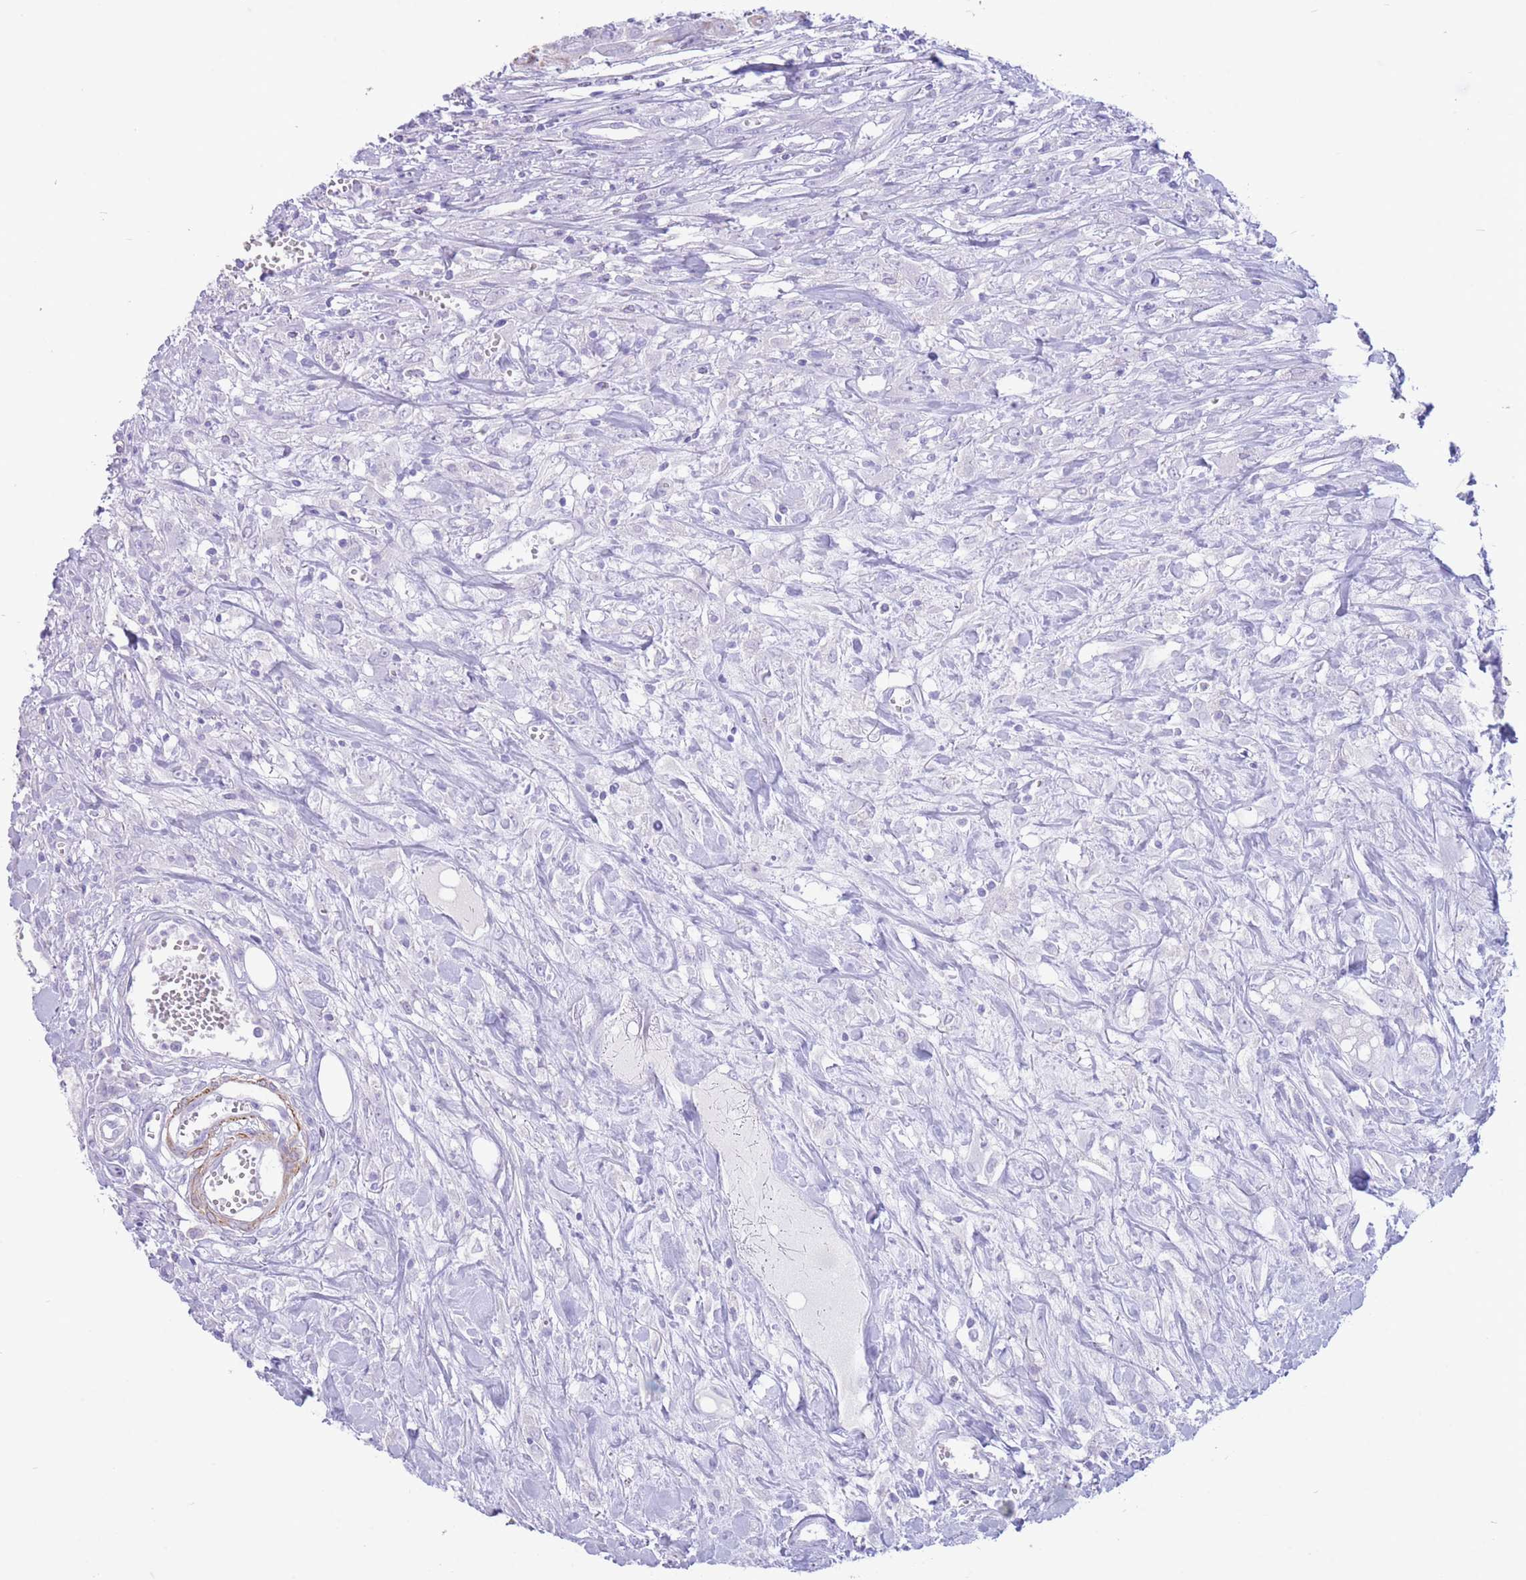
{"staining": {"intensity": "negative", "quantity": "none", "location": "none"}, "tissue": "urothelial cancer", "cell_type": "Tumor cells", "image_type": "cancer", "snomed": [{"axis": "morphology", "description": "Urothelial carcinoma, High grade"}, {"axis": "topography", "description": "Urinary bladder"}], "caption": "DAB (3,3'-diaminobenzidine) immunohistochemical staining of high-grade urothelial carcinoma exhibits no significant expression in tumor cells.", "gene": "VWA8", "patient": {"sex": "male", "age": 57}}